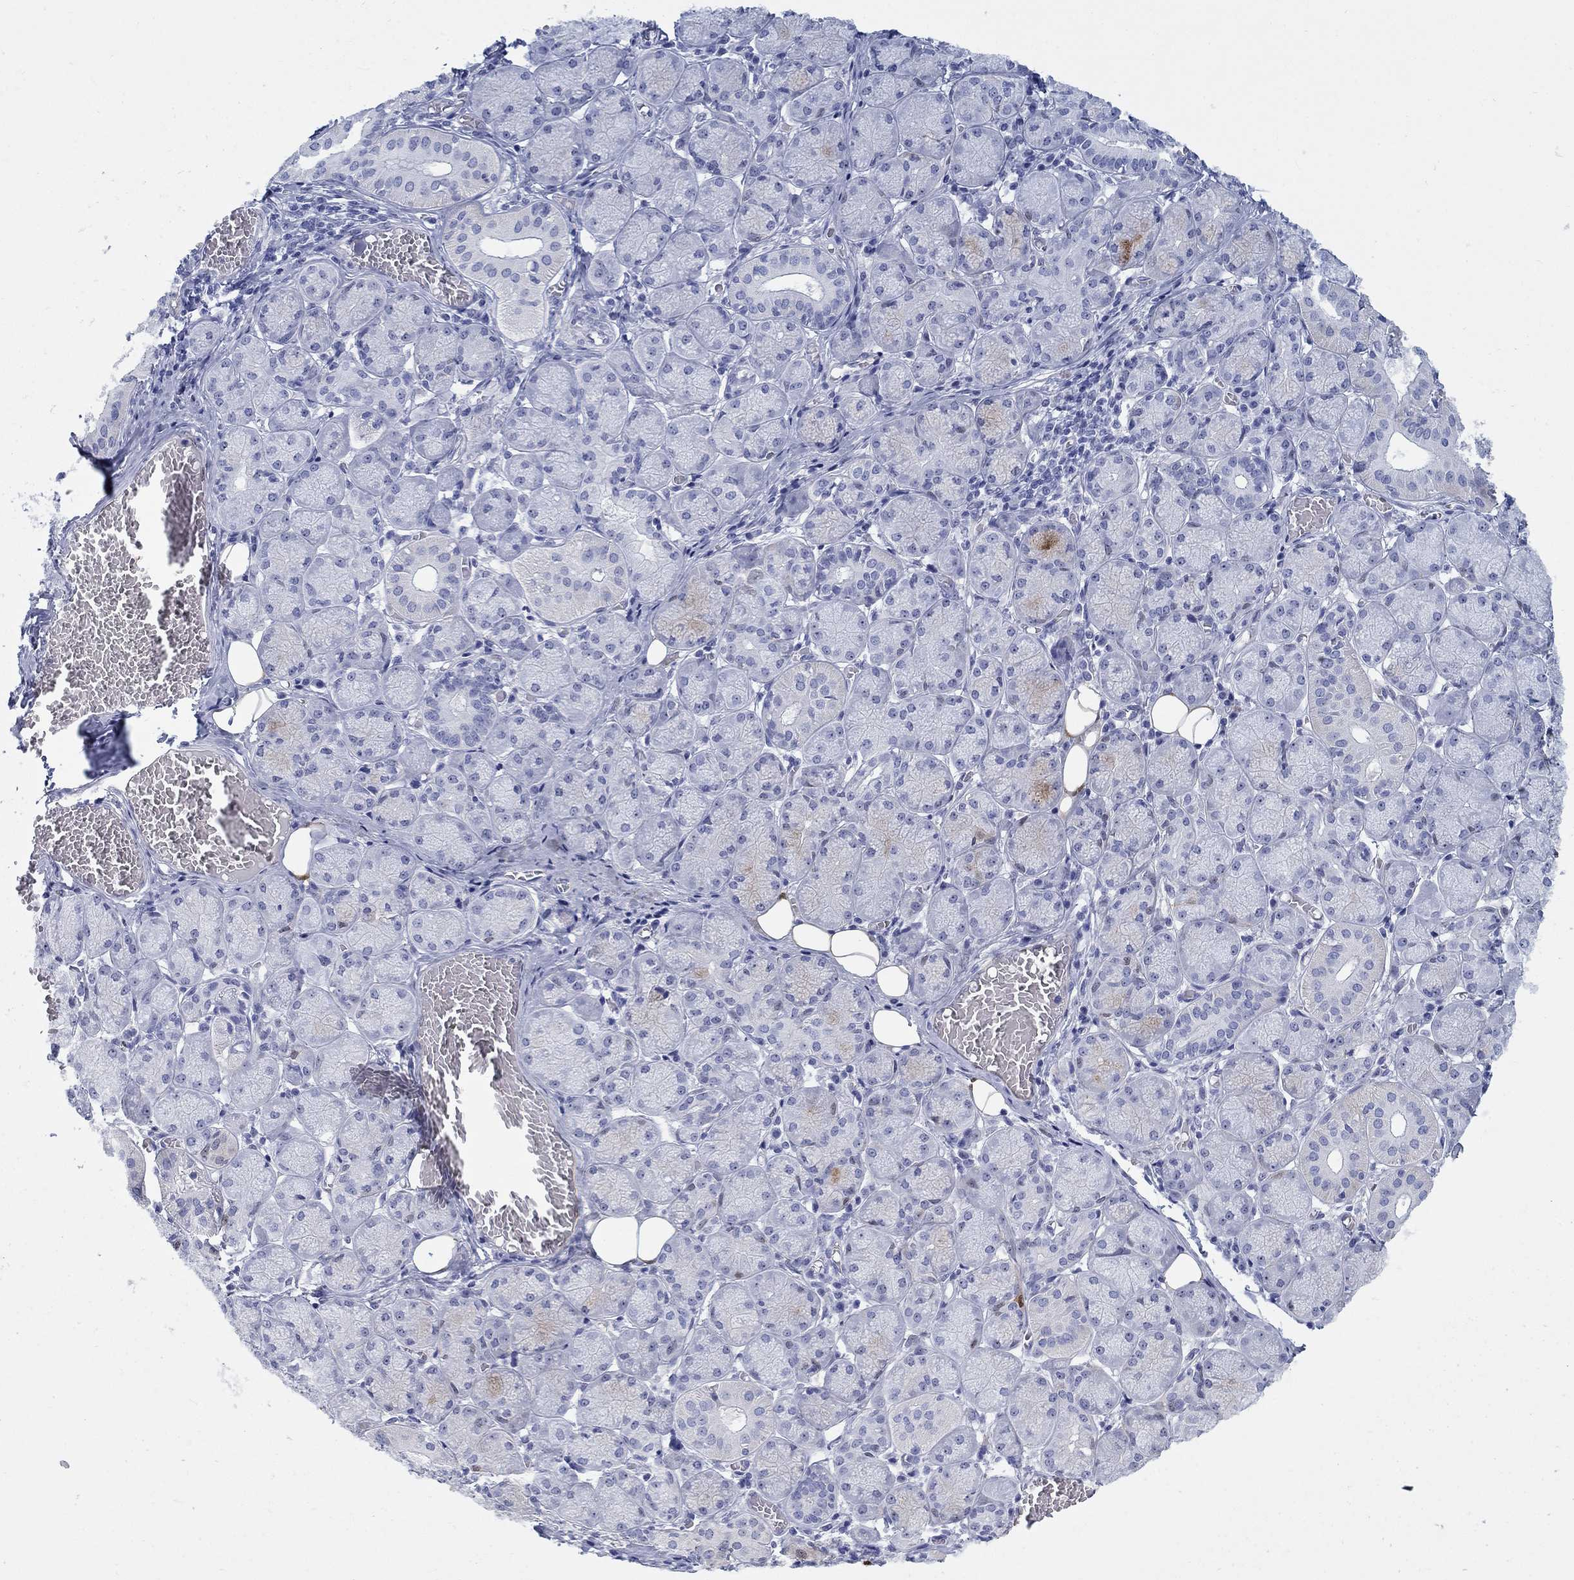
{"staining": {"intensity": "moderate", "quantity": "<25%", "location": "cytoplasmic/membranous,nuclear"}, "tissue": "salivary gland", "cell_type": "Glandular cells", "image_type": "normal", "snomed": [{"axis": "morphology", "description": "Normal tissue, NOS"}, {"axis": "topography", "description": "Salivary gland"}, {"axis": "topography", "description": "Peripheral nerve tissue"}], "caption": "The histopathology image displays immunohistochemical staining of unremarkable salivary gland. There is moderate cytoplasmic/membranous,nuclear positivity is appreciated in approximately <25% of glandular cells.", "gene": "AKR1C1", "patient": {"sex": "female", "age": 24}}